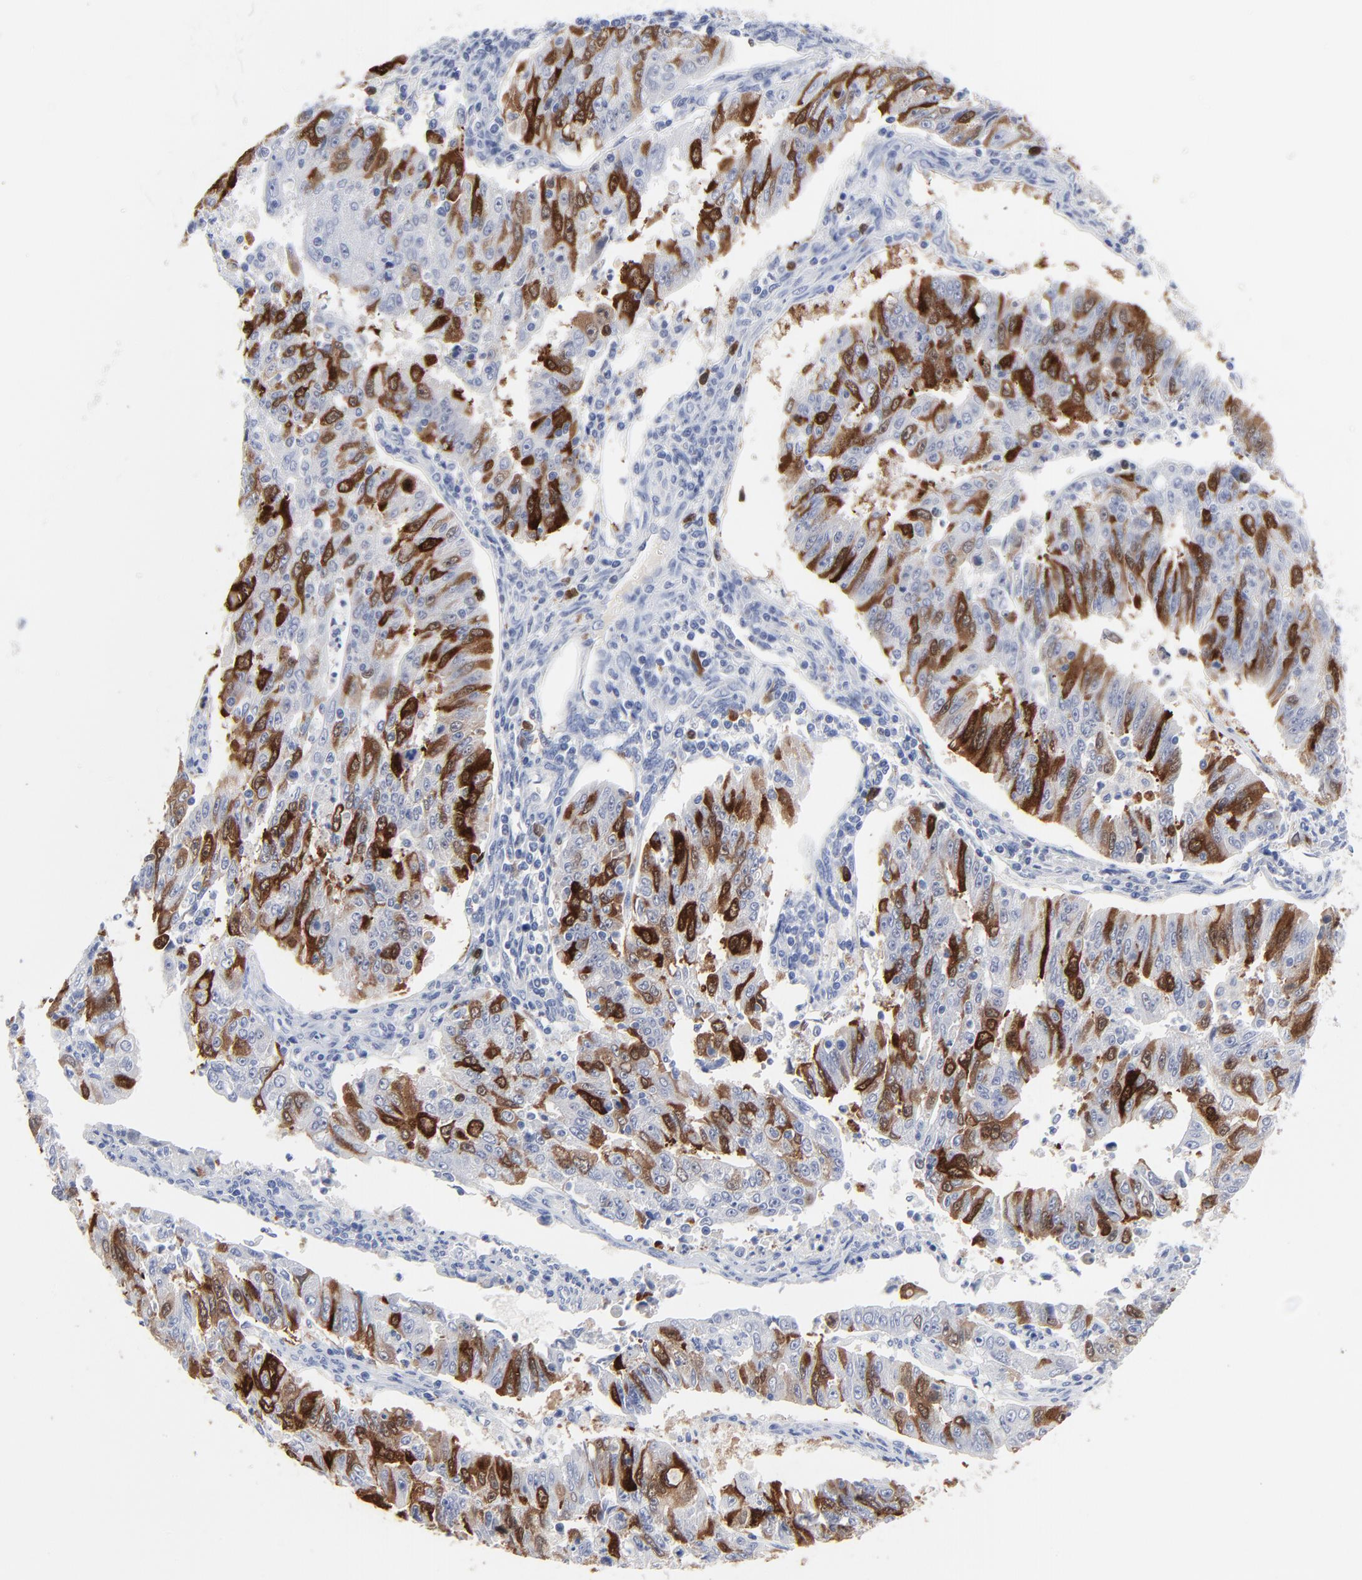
{"staining": {"intensity": "strong", "quantity": ">75%", "location": "cytoplasmic/membranous,nuclear"}, "tissue": "endometrial cancer", "cell_type": "Tumor cells", "image_type": "cancer", "snomed": [{"axis": "morphology", "description": "Adenocarcinoma, NOS"}, {"axis": "topography", "description": "Endometrium"}], "caption": "Immunohistochemistry (IHC) histopathology image of neoplastic tissue: endometrial adenocarcinoma stained using immunohistochemistry shows high levels of strong protein expression localized specifically in the cytoplasmic/membranous and nuclear of tumor cells, appearing as a cytoplasmic/membranous and nuclear brown color.", "gene": "CDK1", "patient": {"sex": "female", "age": 42}}